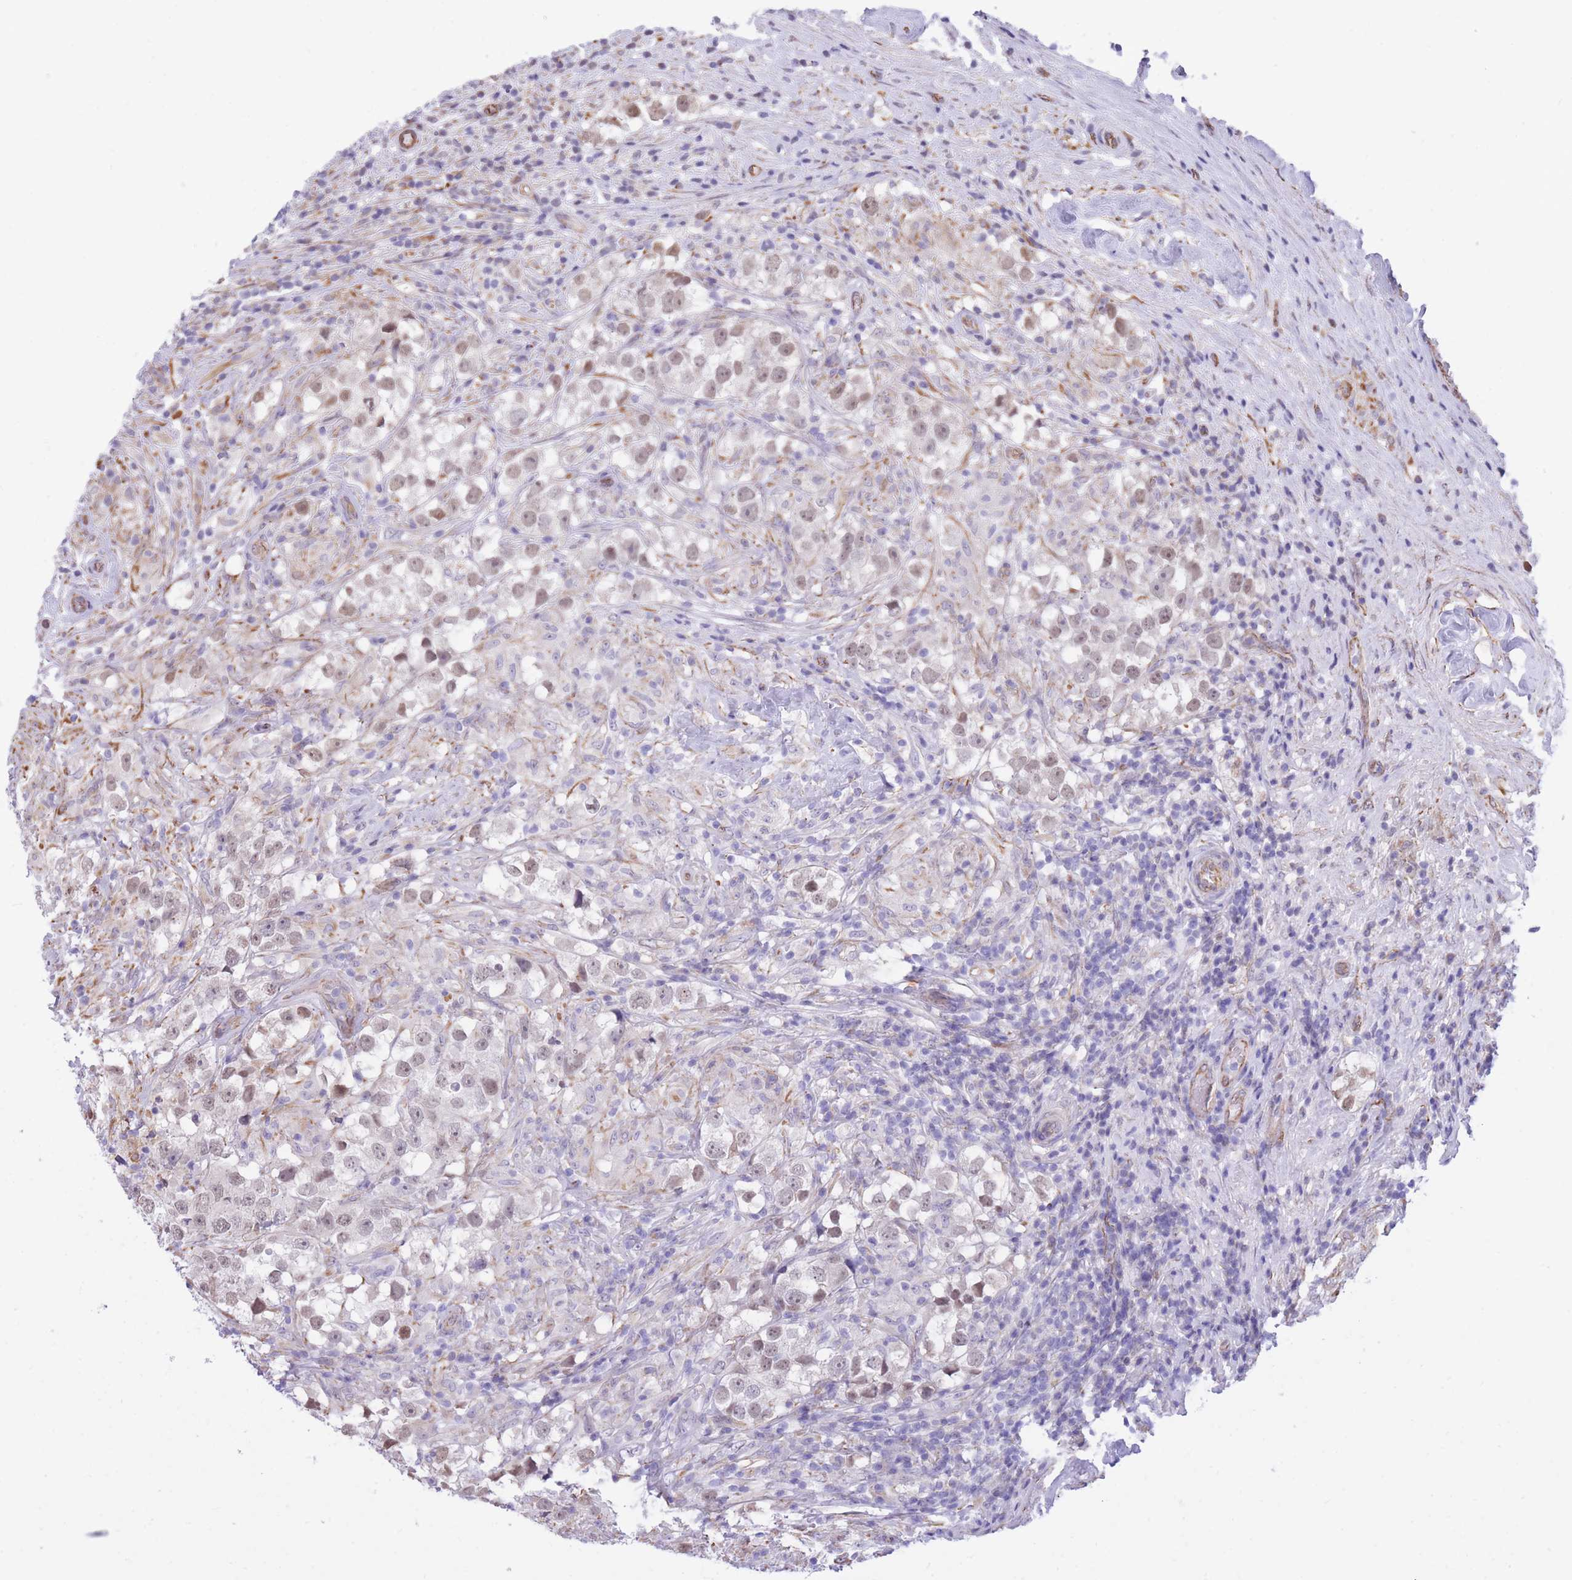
{"staining": {"intensity": "weak", "quantity": "<25%", "location": "nuclear"}, "tissue": "testis cancer", "cell_type": "Tumor cells", "image_type": "cancer", "snomed": [{"axis": "morphology", "description": "Seminoma, NOS"}, {"axis": "topography", "description": "Testis"}], "caption": "Immunohistochemistry histopathology image of human seminoma (testis) stained for a protein (brown), which shows no expression in tumor cells. (Immunohistochemistry, brightfield microscopy, high magnification).", "gene": "PSG8", "patient": {"sex": "male", "age": 46}}